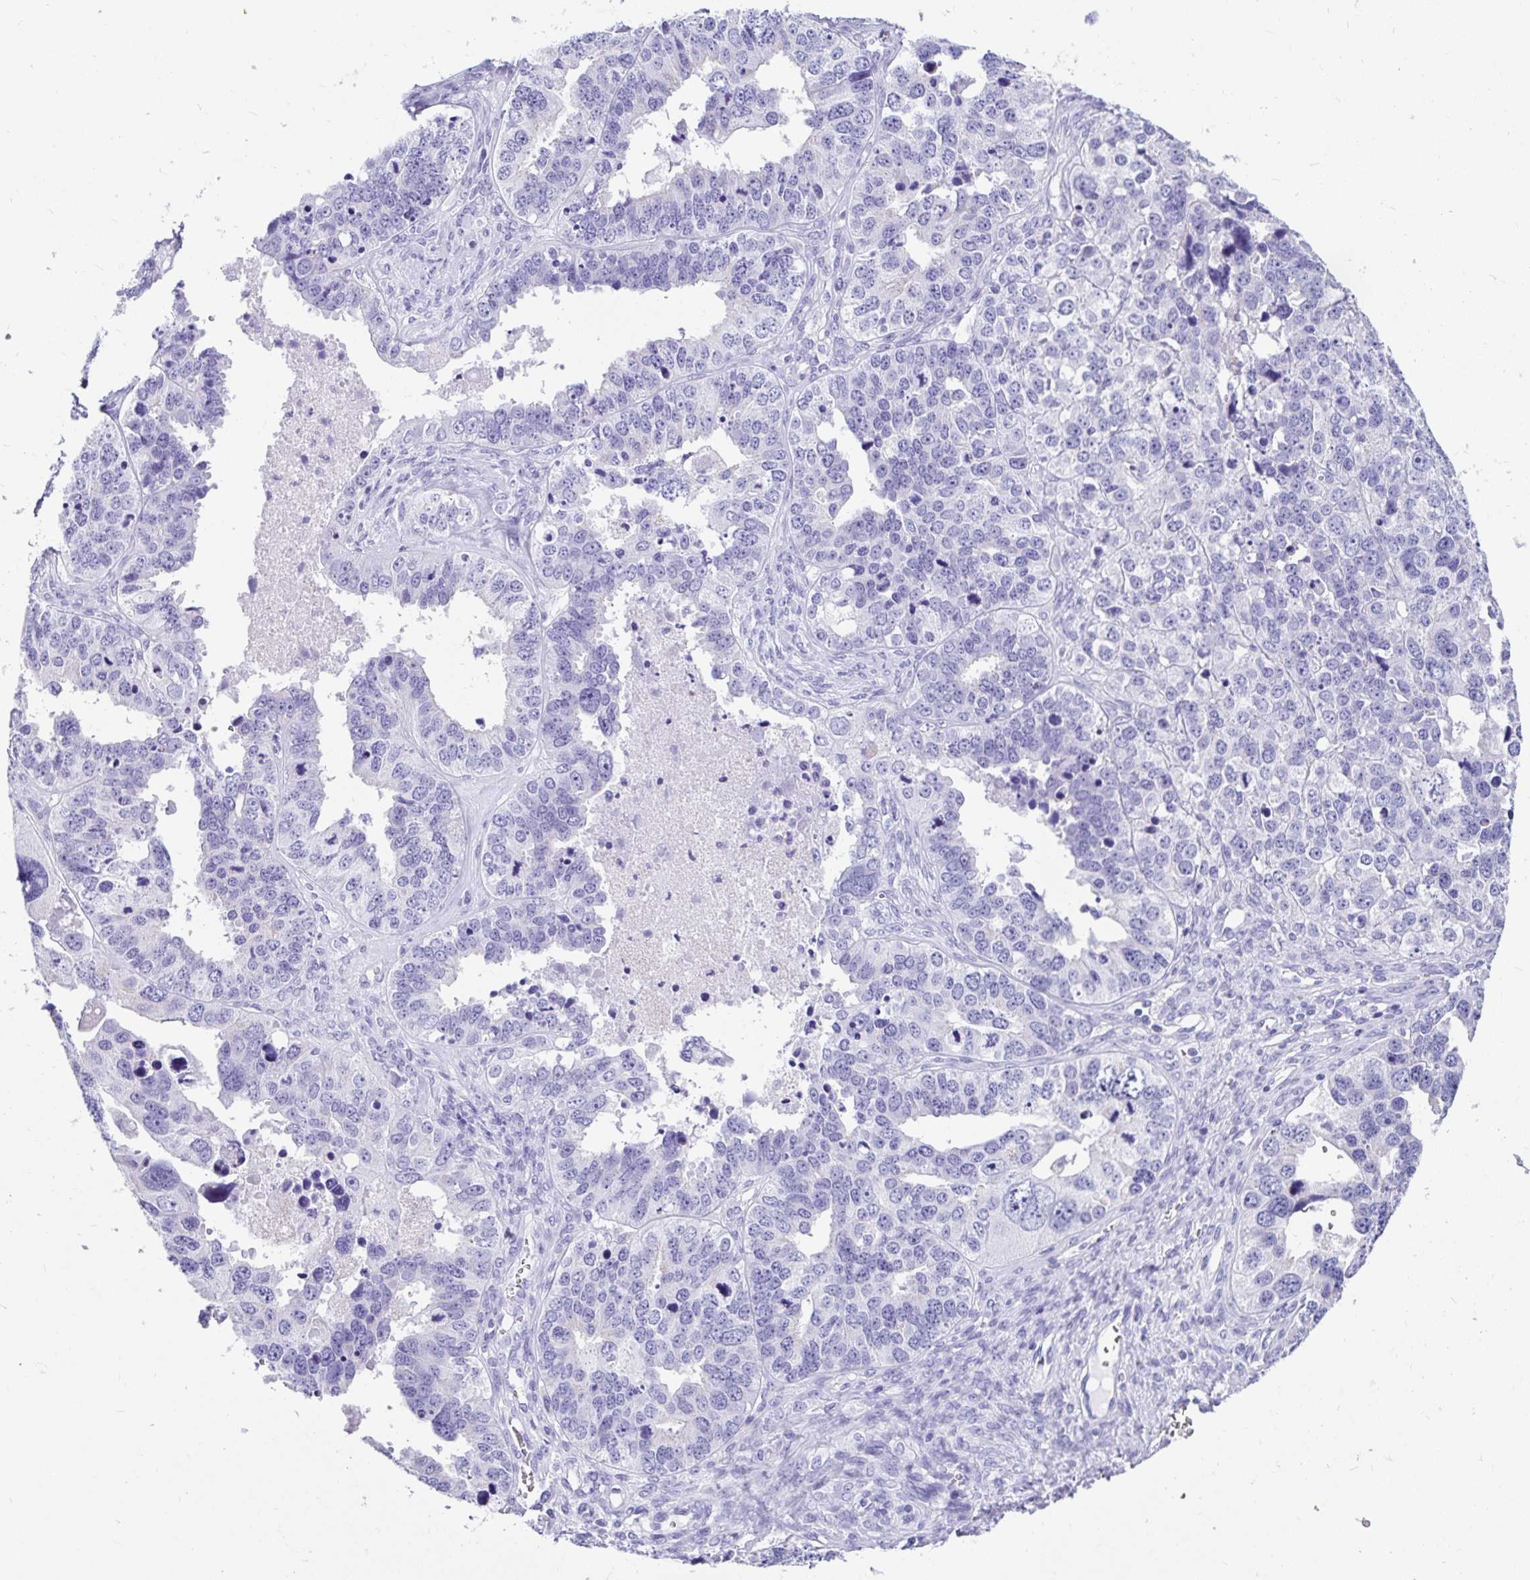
{"staining": {"intensity": "negative", "quantity": "none", "location": "none"}, "tissue": "ovarian cancer", "cell_type": "Tumor cells", "image_type": "cancer", "snomed": [{"axis": "morphology", "description": "Cystadenocarcinoma, serous, NOS"}, {"axis": "topography", "description": "Ovary"}], "caption": "Tumor cells are negative for brown protein staining in serous cystadenocarcinoma (ovarian).", "gene": "ZPBP2", "patient": {"sex": "female", "age": 76}}